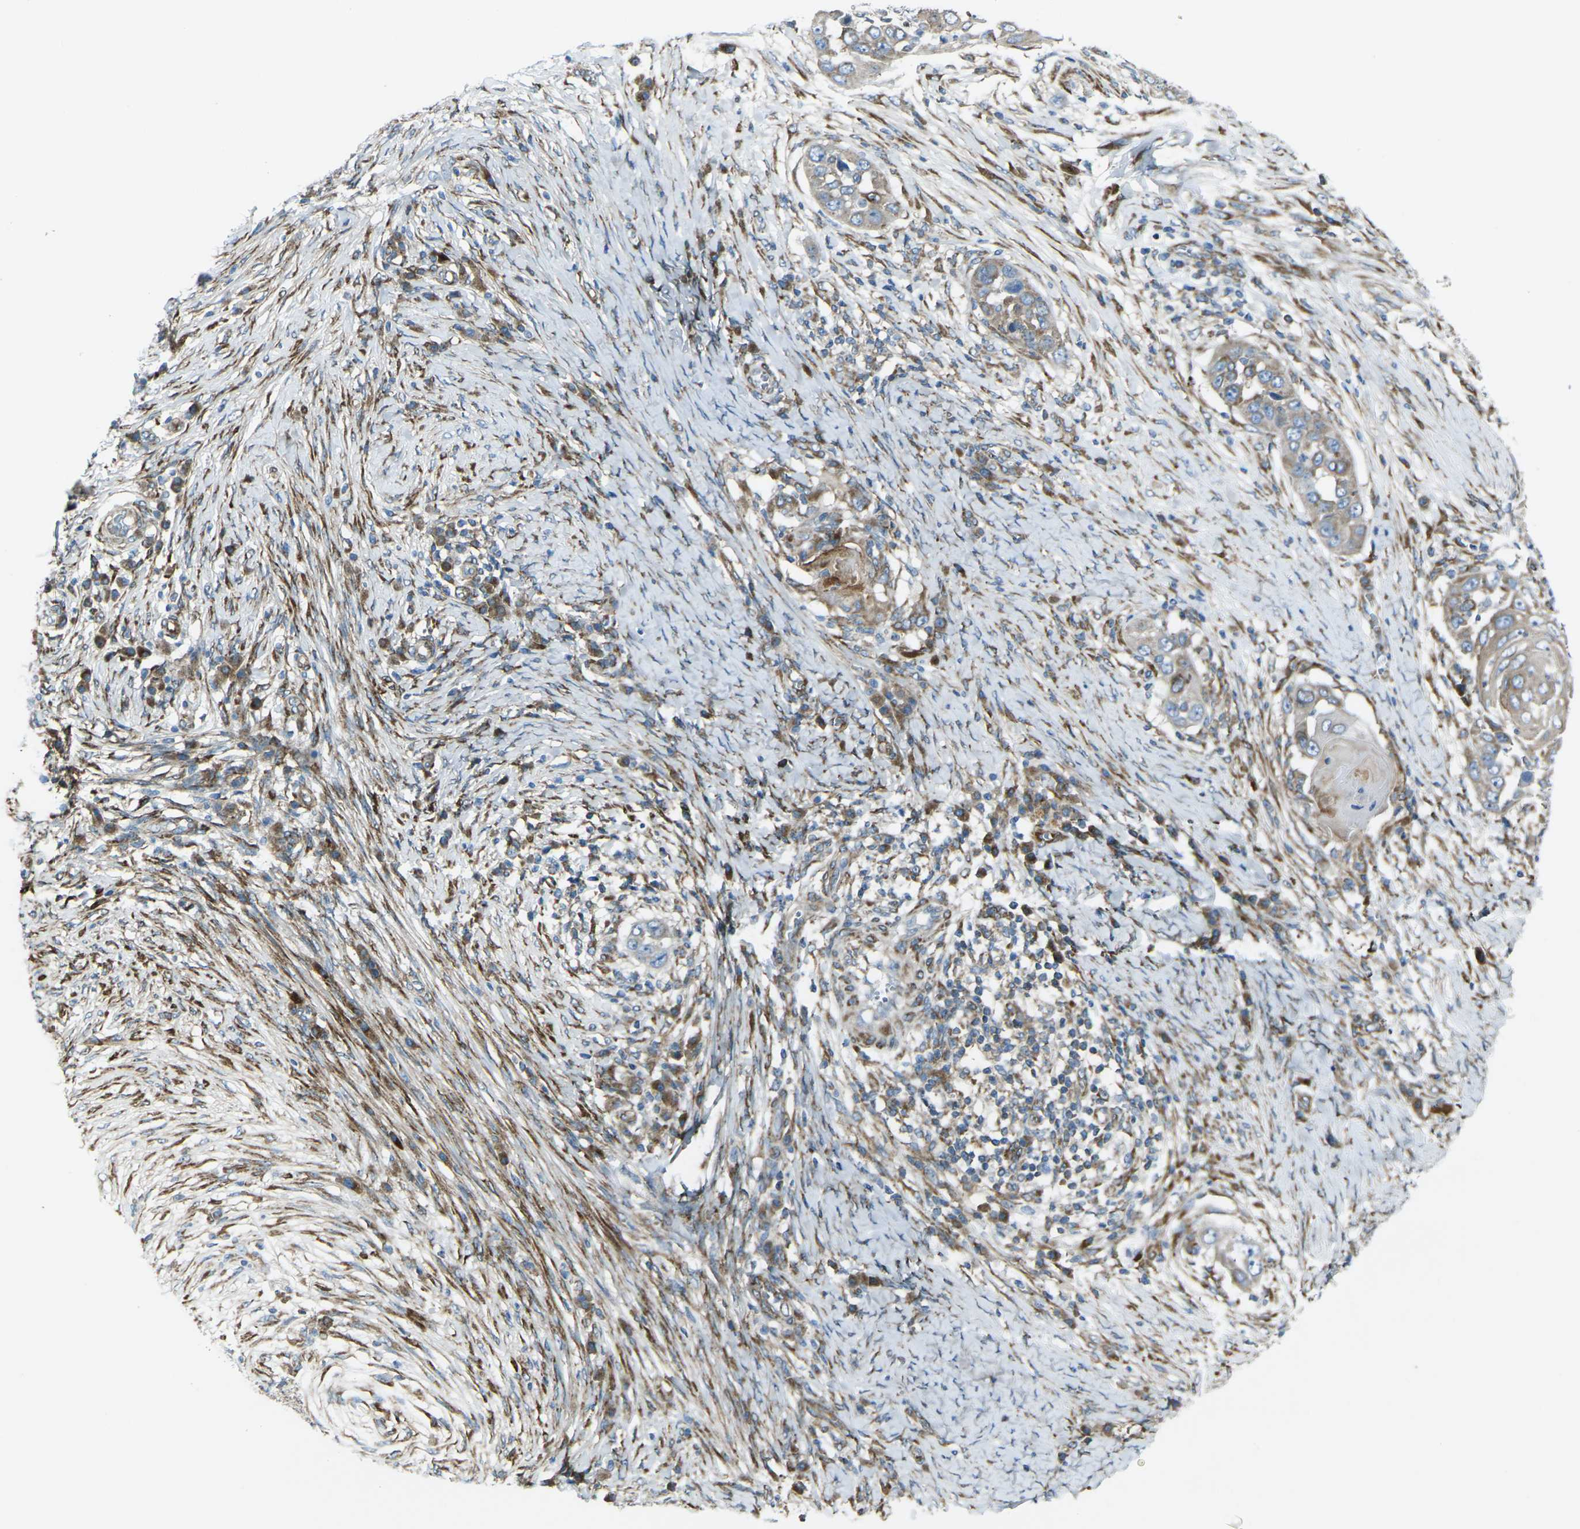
{"staining": {"intensity": "weak", "quantity": "<25%", "location": "cytoplasmic/membranous"}, "tissue": "skin cancer", "cell_type": "Tumor cells", "image_type": "cancer", "snomed": [{"axis": "morphology", "description": "Squamous cell carcinoma, NOS"}, {"axis": "topography", "description": "Skin"}], "caption": "This is a histopathology image of immunohistochemistry staining of skin squamous cell carcinoma, which shows no positivity in tumor cells.", "gene": "CELSR2", "patient": {"sex": "female", "age": 44}}